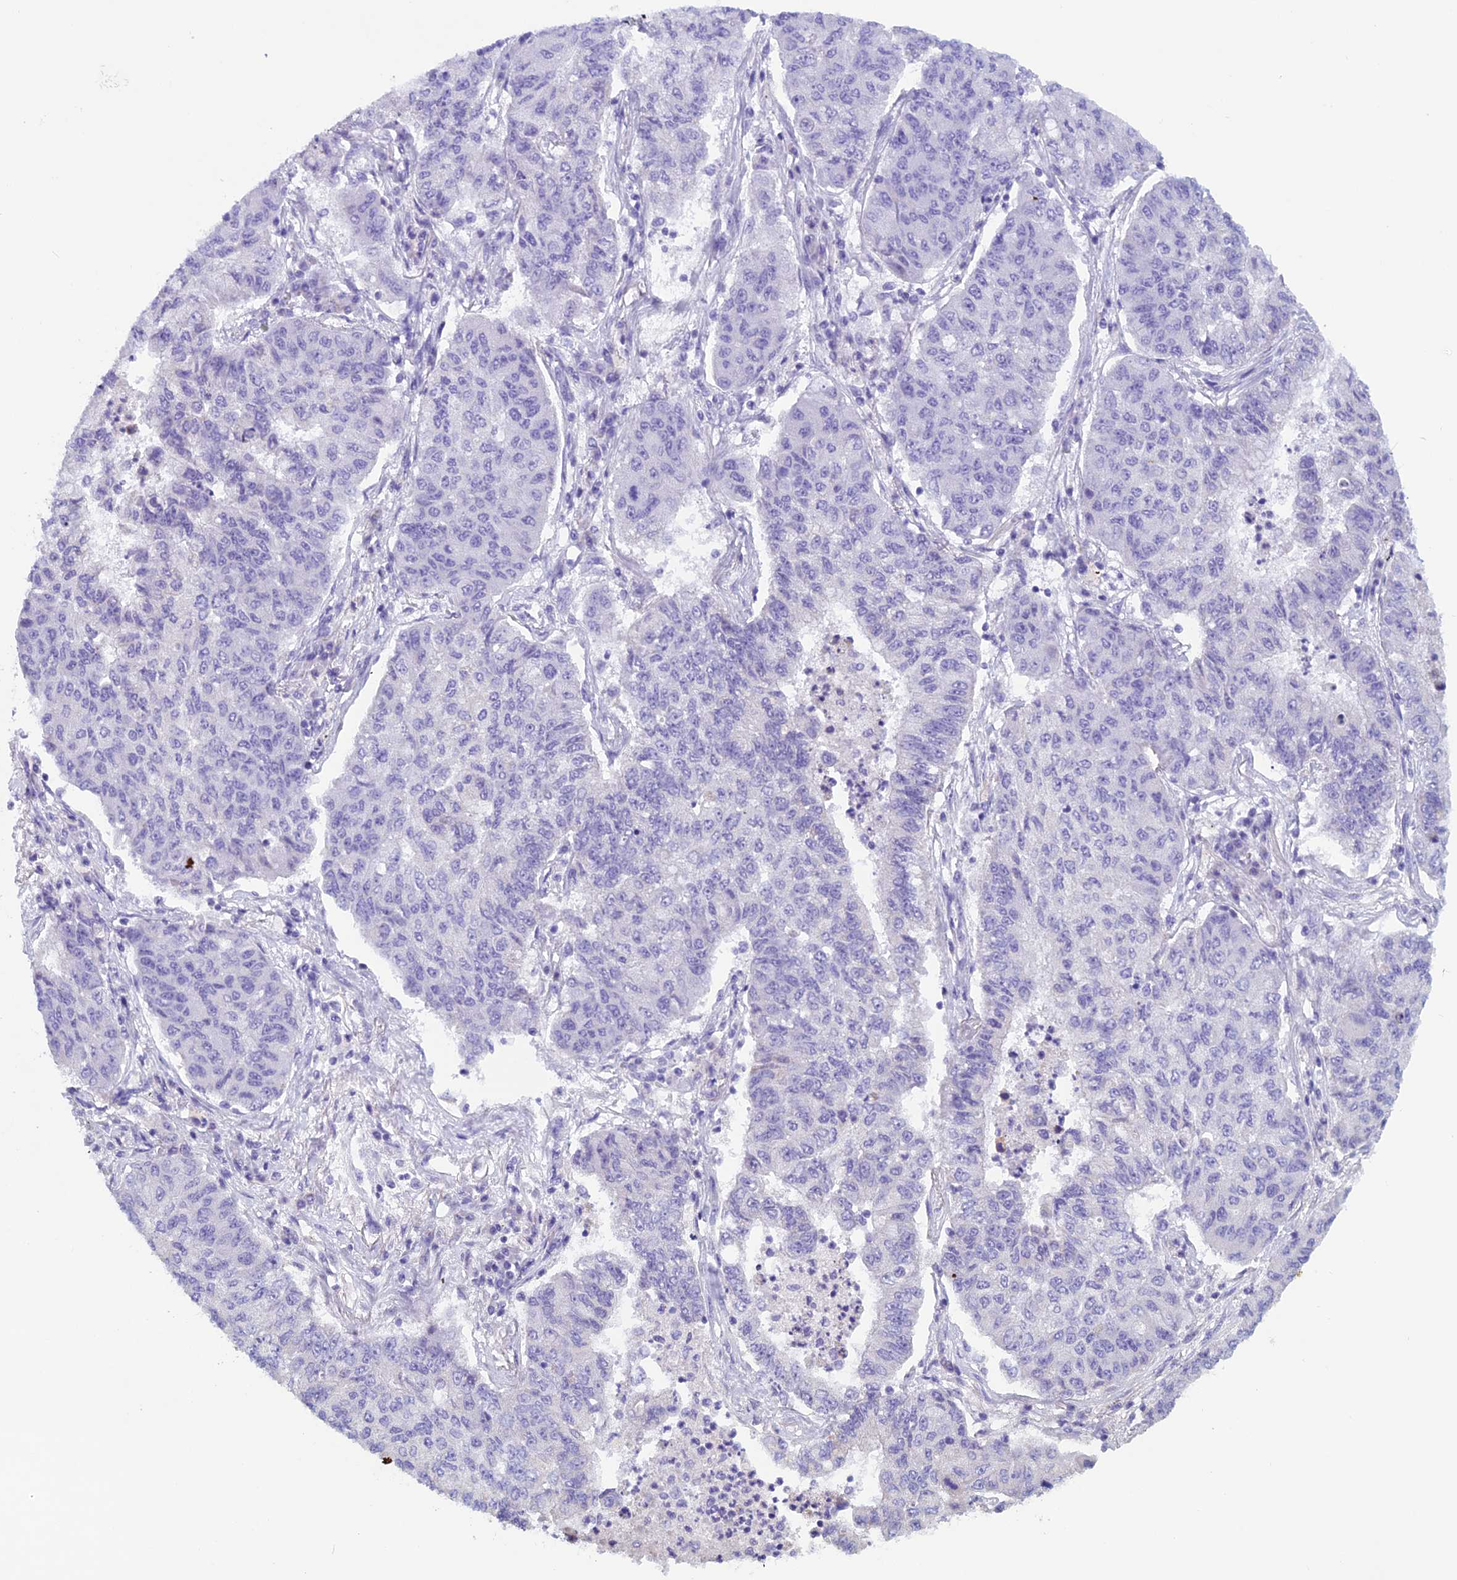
{"staining": {"intensity": "negative", "quantity": "none", "location": "none"}, "tissue": "lung cancer", "cell_type": "Tumor cells", "image_type": "cancer", "snomed": [{"axis": "morphology", "description": "Squamous cell carcinoma, NOS"}, {"axis": "topography", "description": "Lung"}], "caption": "Squamous cell carcinoma (lung) was stained to show a protein in brown. There is no significant expression in tumor cells. The staining is performed using DAB brown chromogen with nuclei counter-stained in using hematoxylin.", "gene": "ZNF563", "patient": {"sex": "male", "age": 74}}